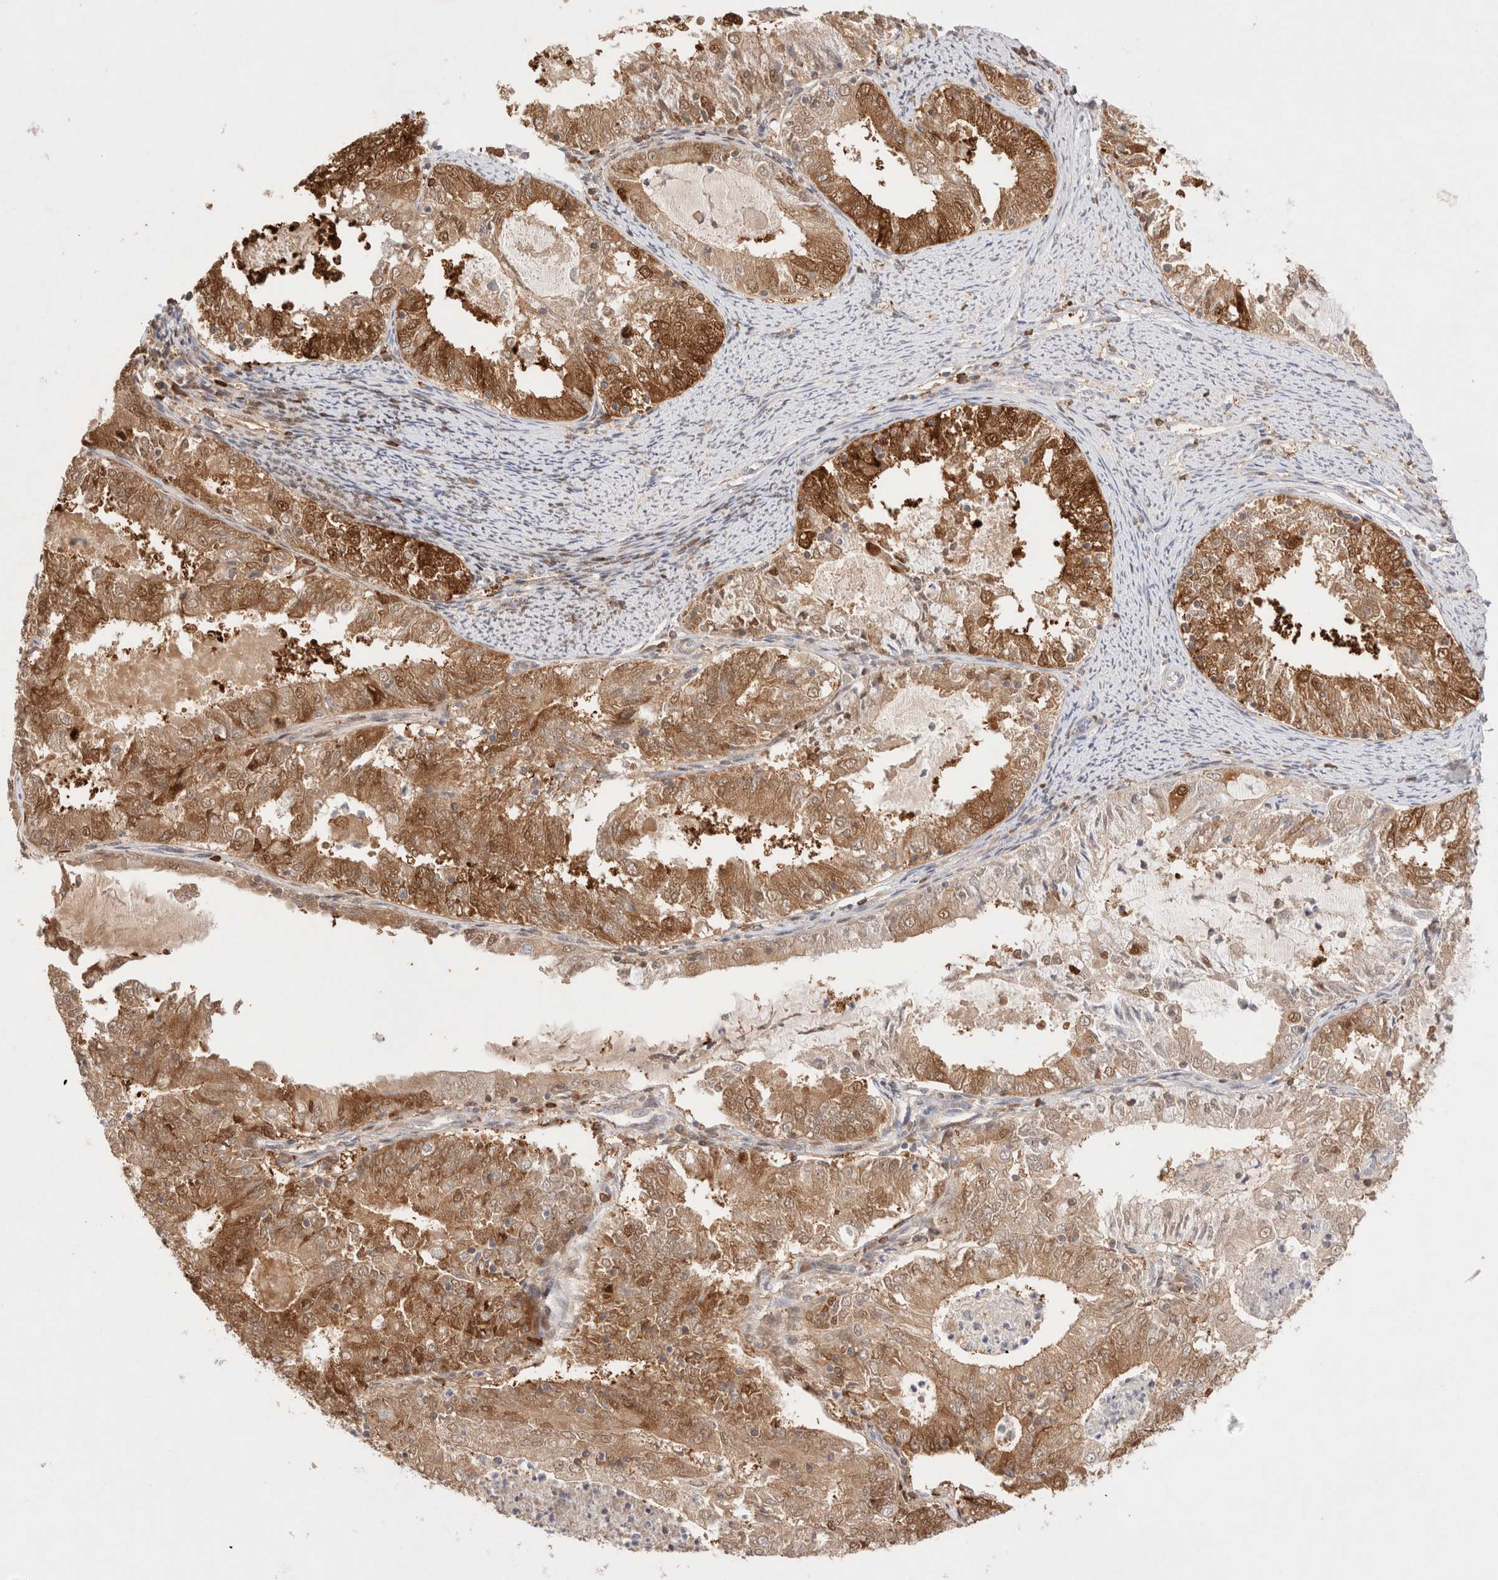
{"staining": {"intensity": "moderate", "quantity": ">75%", "location": "cytoplasmic/membranous,nuclear"}, "tissue": "endometrial cancer", "cell_type": "Tumor cells", "image_type": "cancer", "snomed": [{"axis": "morphology", "description": "Adenocarcinoma, NOS"}, {"axis": "topography", "description": "Endometrium"}], "caption": "The micrograph displays staining of endometrial cancer (adenocarcinoma), revealing moderate cytoplasmic/membranous and nuclear protein staining (brown color) within tumor cells.", "gene": "STARD10", "patient": {"sex": "female", "age": 57}}